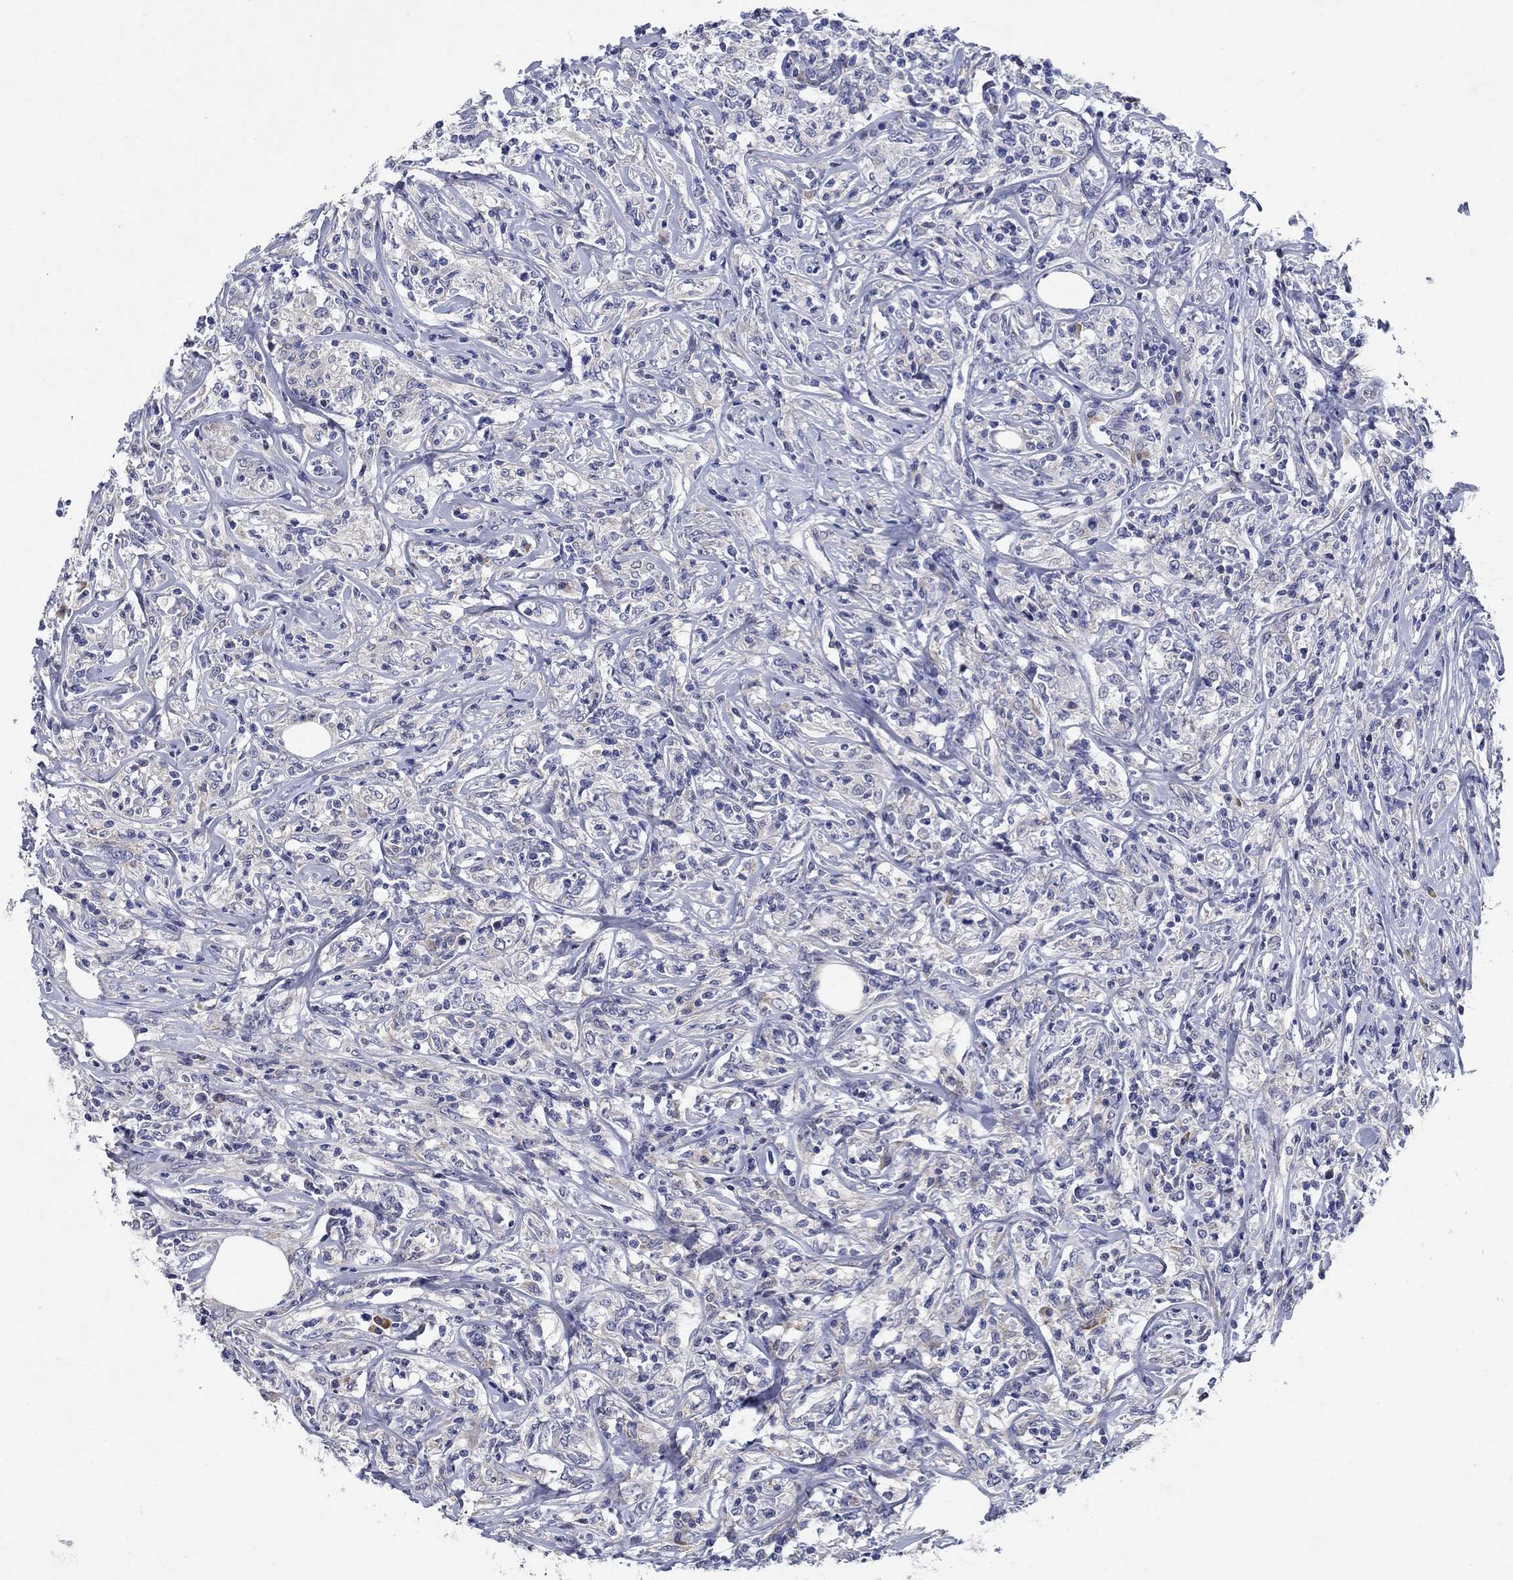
{"staining": {"intensity": "negative", "quantity": "none", "location": "none"}, "tissue": "lymphoma", "cell_type": "Tumor cells", "image_type": "cancer", "snomed": [{"axis": "morphology", "description": "Malignant lymphoma, non-Hodgkin's type, High grade"}, {"axis": "topography", "description": "Lymph node"}], "caption": "There is no significant positivity in tumor cells of malignant lymphoma, non-Hodgkin's type (high-grade).", "gene": "SULT2B1", "patient": {"sex": "female", "age": 84}}